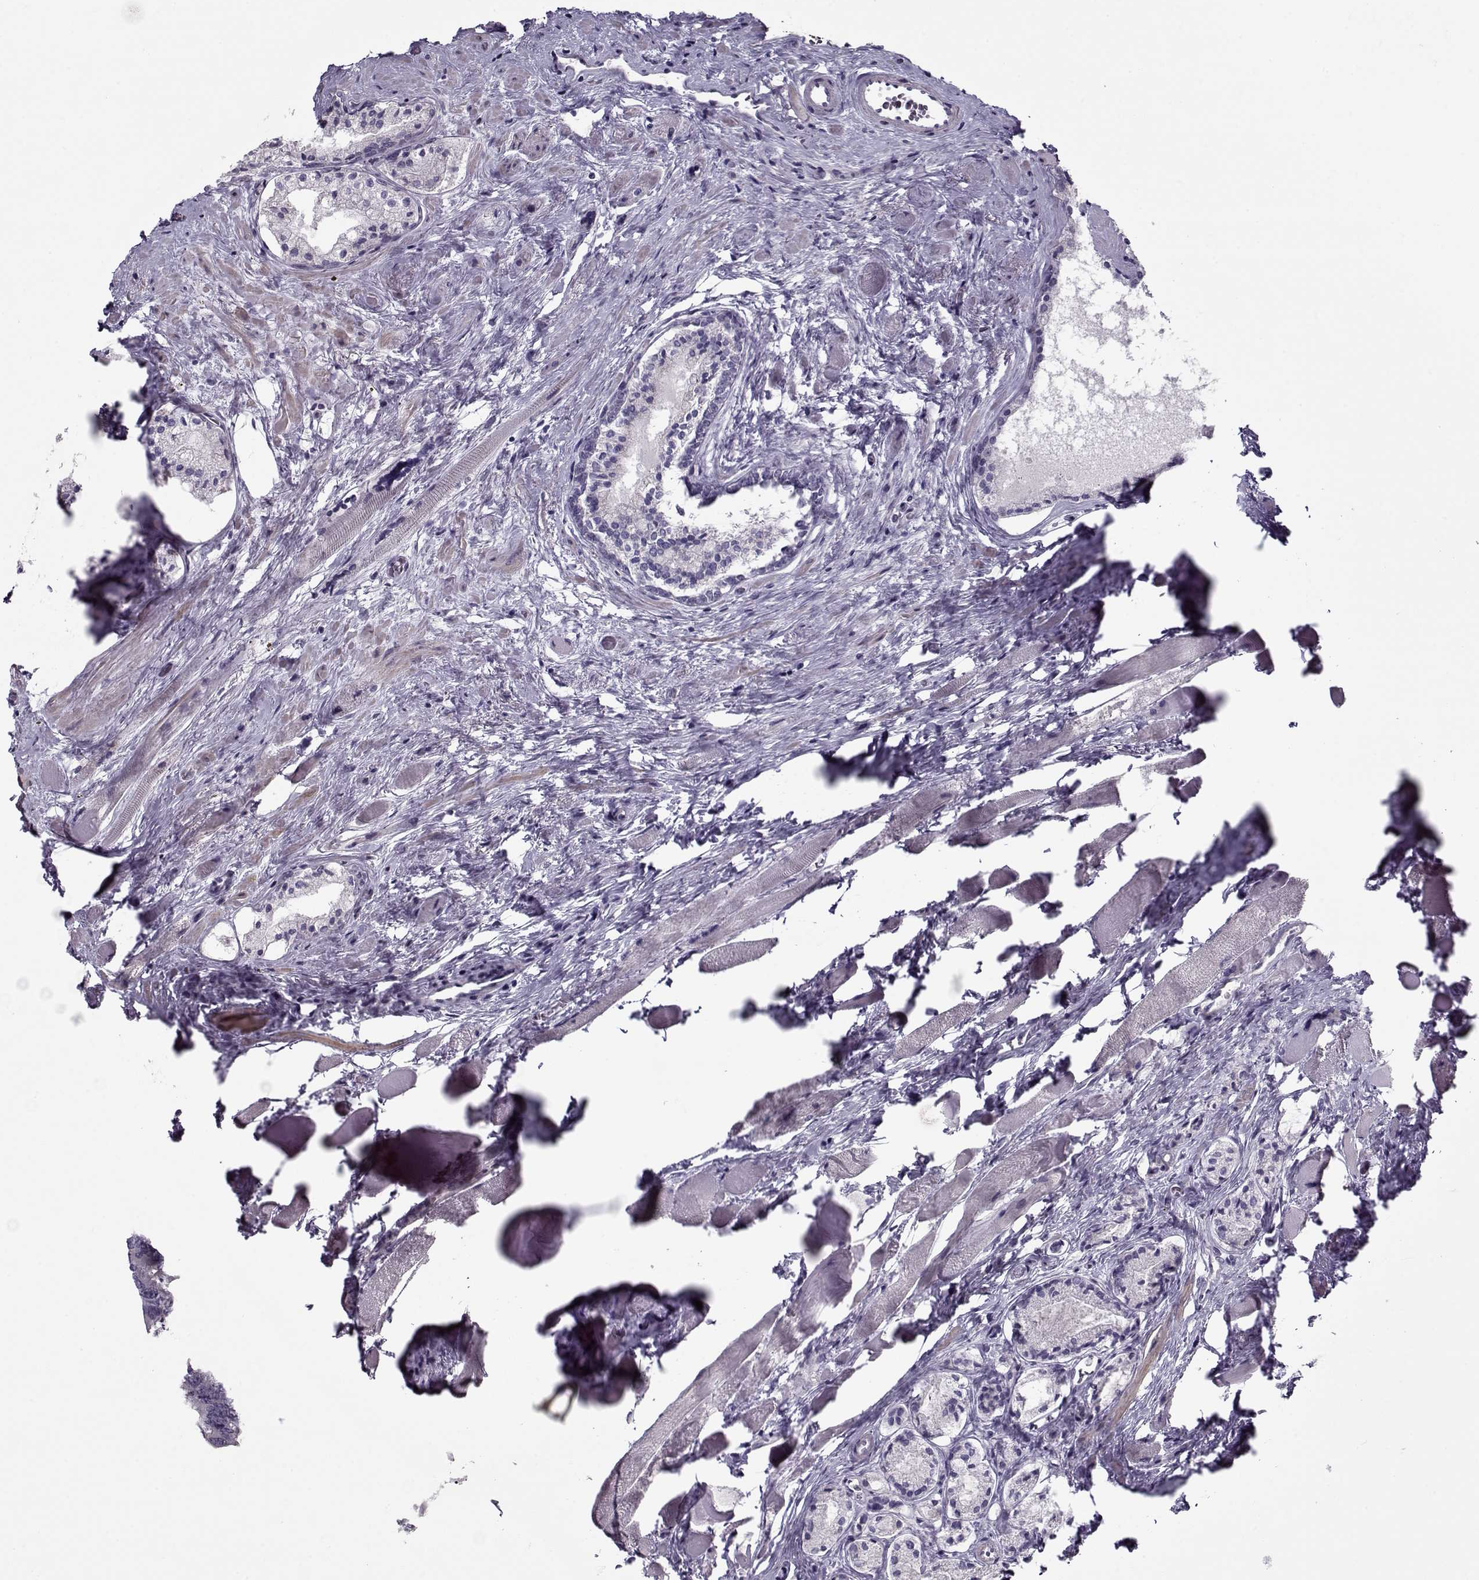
{"staining": {"intensity": "negative", "quantity": "none", "location": "none"}, "tissue": "prostate cancer", "cell_type": "Tumor cells", "image_type": "cancer", "snomed": [{"axis": "morphology", "description": "Adenocarcinoma, NOS"}, {"axis": "morphology", "description": "Adenocarcinoma, High grade"}, {"axis": "topography", "description": "Prostate"}], "caption": "This is an immunohistochemistry (IHC) photomicrograph of human adenocarcinoma (prostate). There is no expression in tumor cells.", "gene": "CIBAR1", "patient": {"sex": "male", "age": 62}}